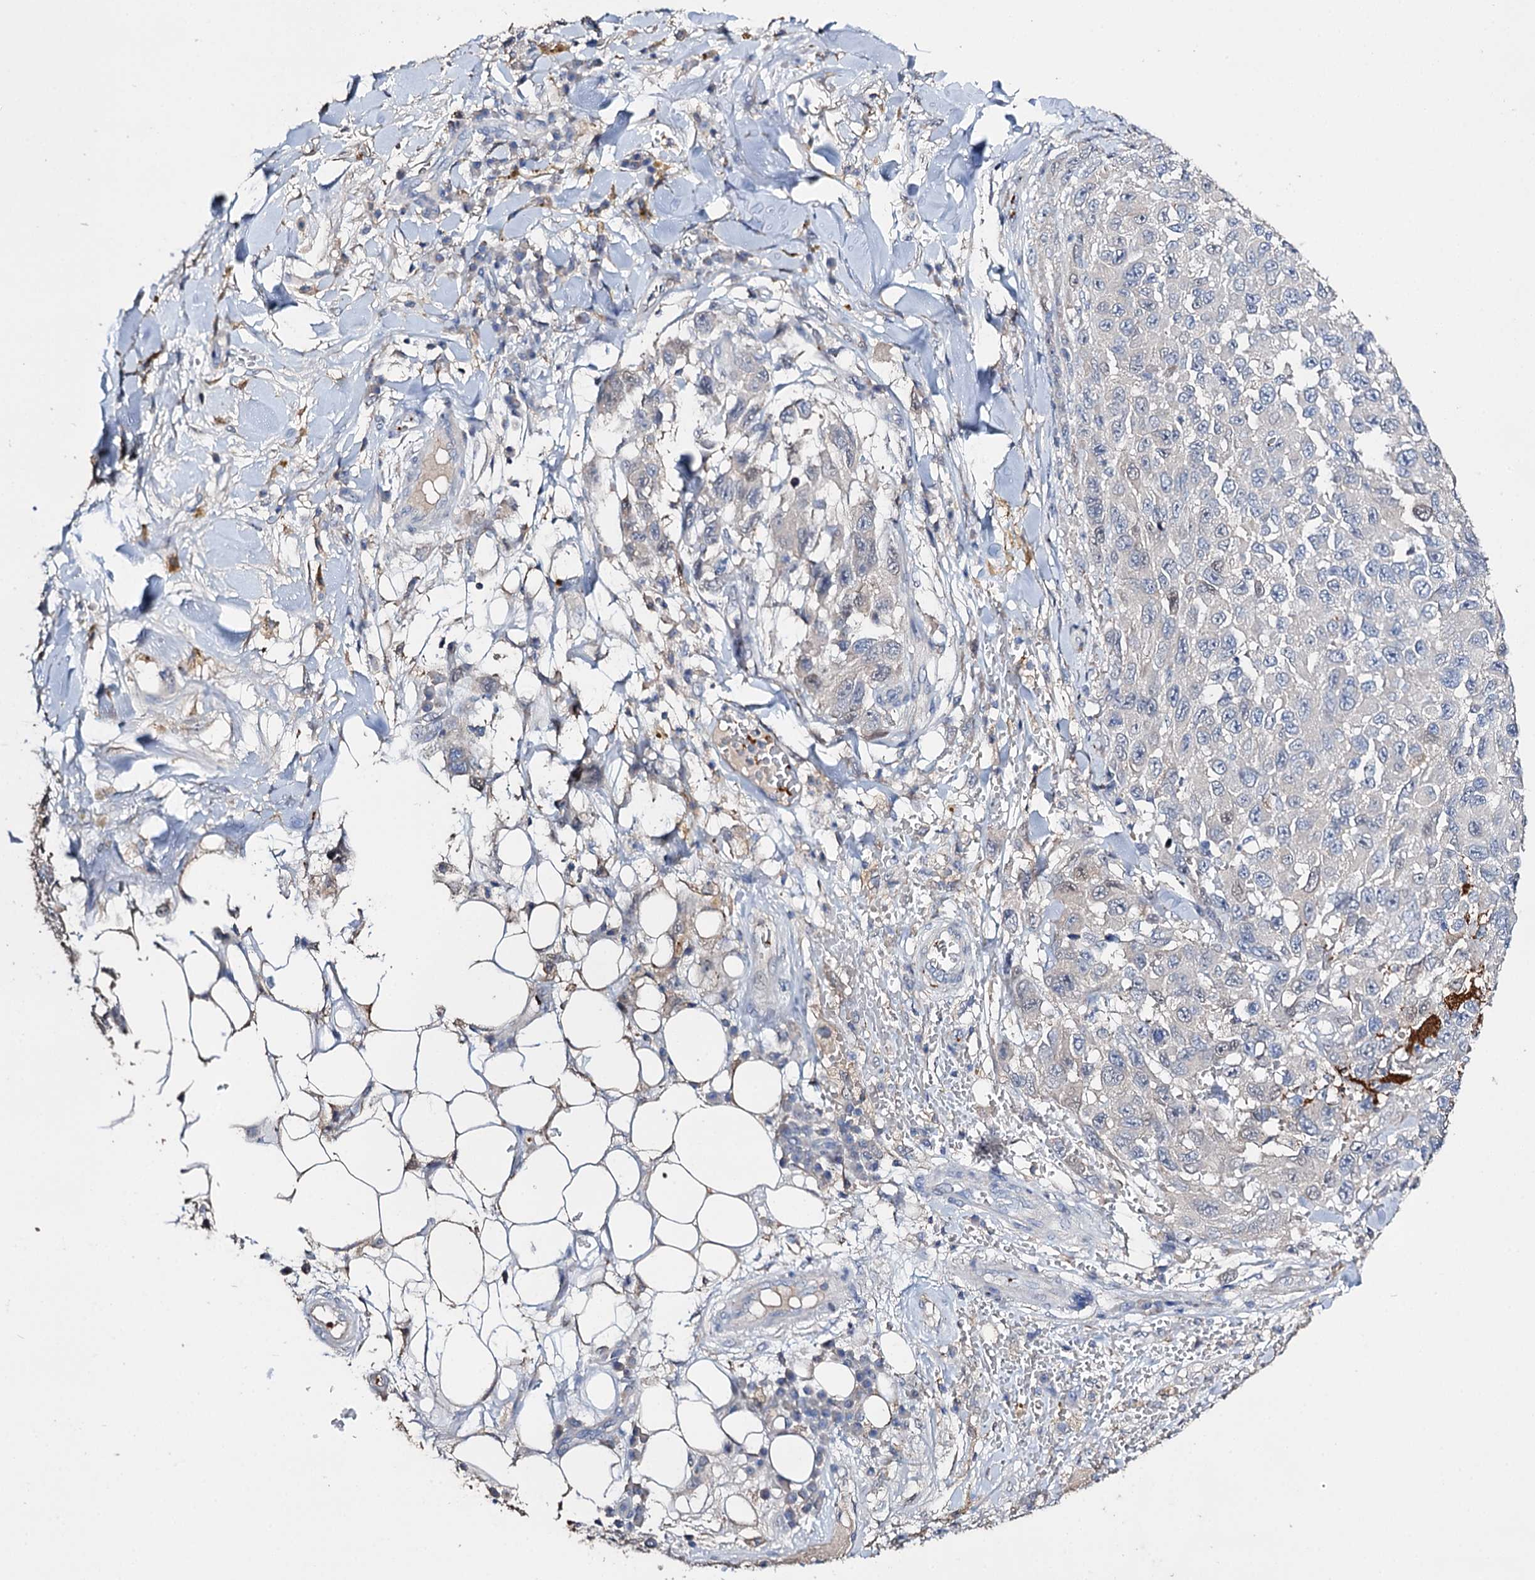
{"staining": {"intensity": "weak", "quantity": "<25%", "location": "nuclear"}, "tissue": "melanoma", "cell_type": "Tumor cells", "image_type": "cancer", "snomed": [{"axis": "morphology", "description": "Normal tissue, NOS"}, {"axis": "morphology", "description": "Malignant melanoma, NOS"}, {"axis": "topography", "description": "Skin"}], "caption": "Protein analysis of malignant melanoma demonstrates no significant expression in tumor cells.", "gene": "DNAH6", "patient": {"sex": "female", "age": 96}}